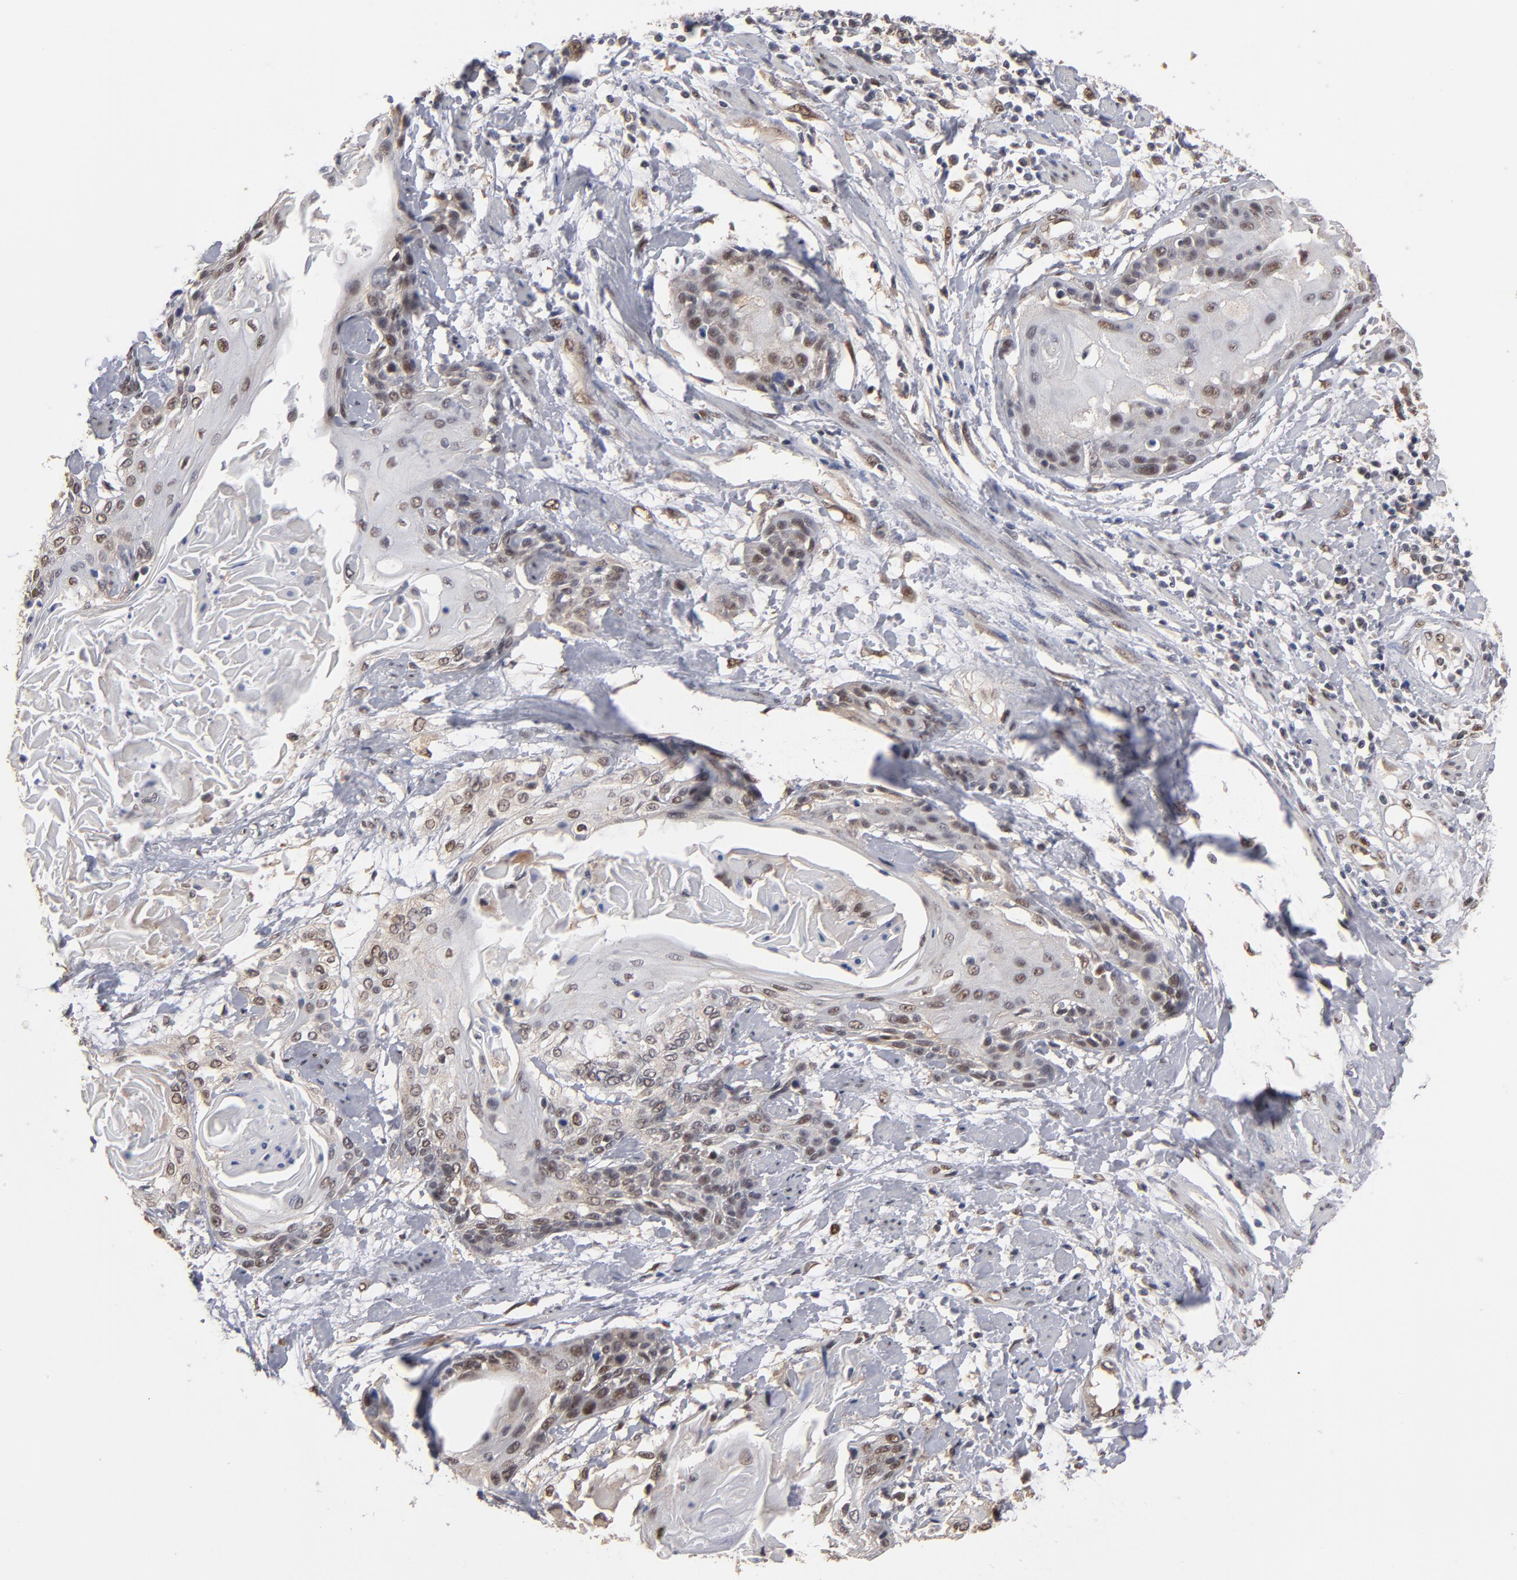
{"staining": {"intensity": "moderate", "quantity": "<25%", "location": "nuclear"}, "tissue": "cervical cancer", "cell_type": "Tumor cells", "image_type": "cancer", "snomed": [{"axis": "morphology", "description": "Squamous cell carcinoma, NOS"}, {"axis": "topography", "description": "Cervix"}], "caption": "Cervical cancer (squamous cell carcinoma) tissue demonstrates moderate nuclear positivity in approximately <25% of tumor cells, visualized by immunohistochemistry.", "gene": "HUWE1", "patient": {"sex": "female", "age": 57}}